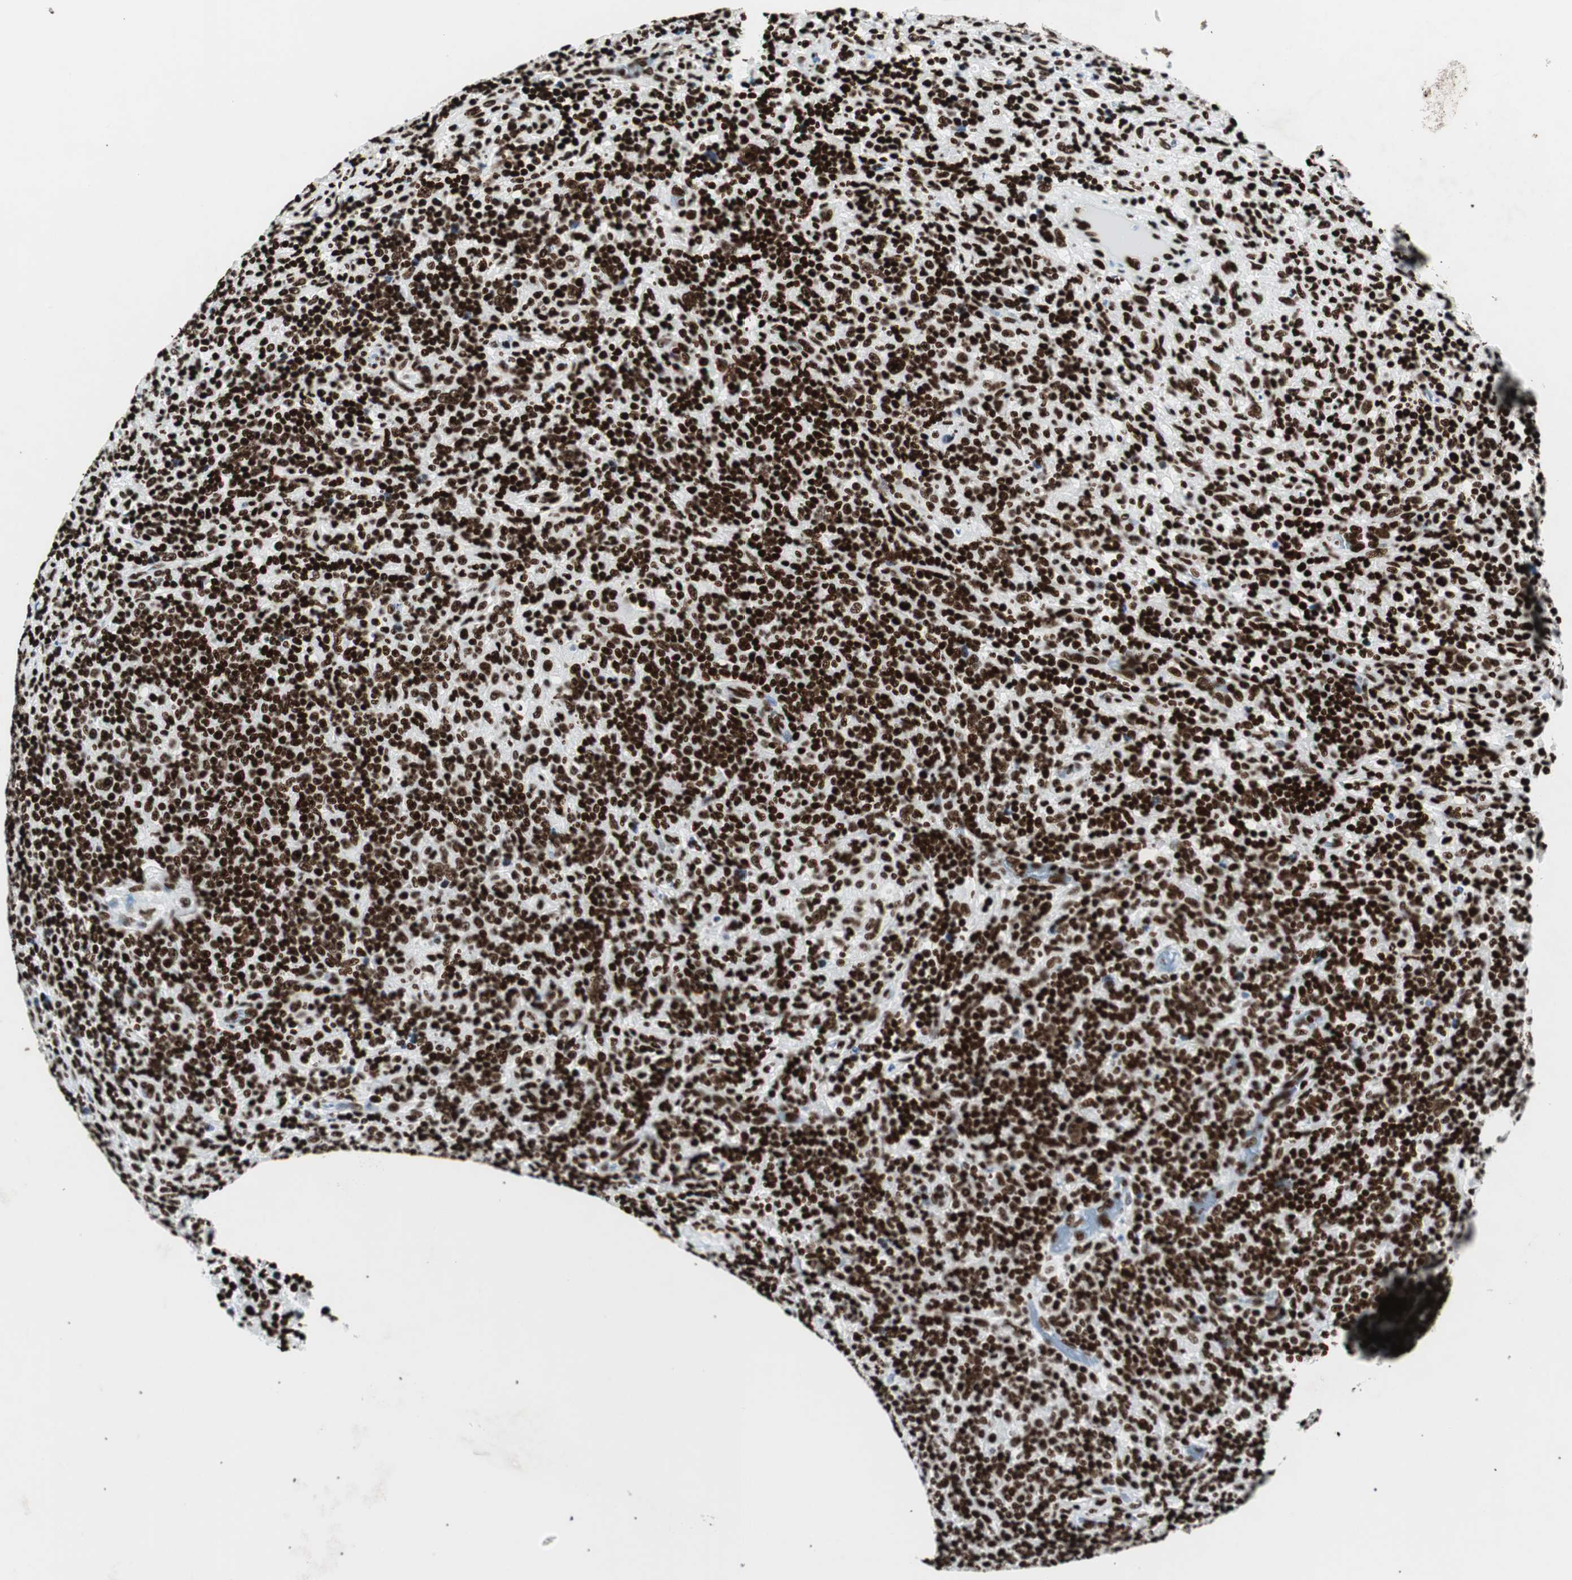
{"staining": {"intensity": "strong", "quantity": ">75%", "location": "nuclear"}, "tissue": "lymphoma", "cell_type": "Tumor cells", "image_type": "cancer", "snomed": [{"axis": "morphology", "description": "Hodgkin's disease, NOS"}, {"axis": "topography", "description": "Lymph node"}], "caption": "The photomicrograph demonstrates a brown stain indicating the presence of a protein in the nuclear of tumor cells in lymphoma.", "gene": "NCL", "patient": {"sex": "male", "age": 70}}